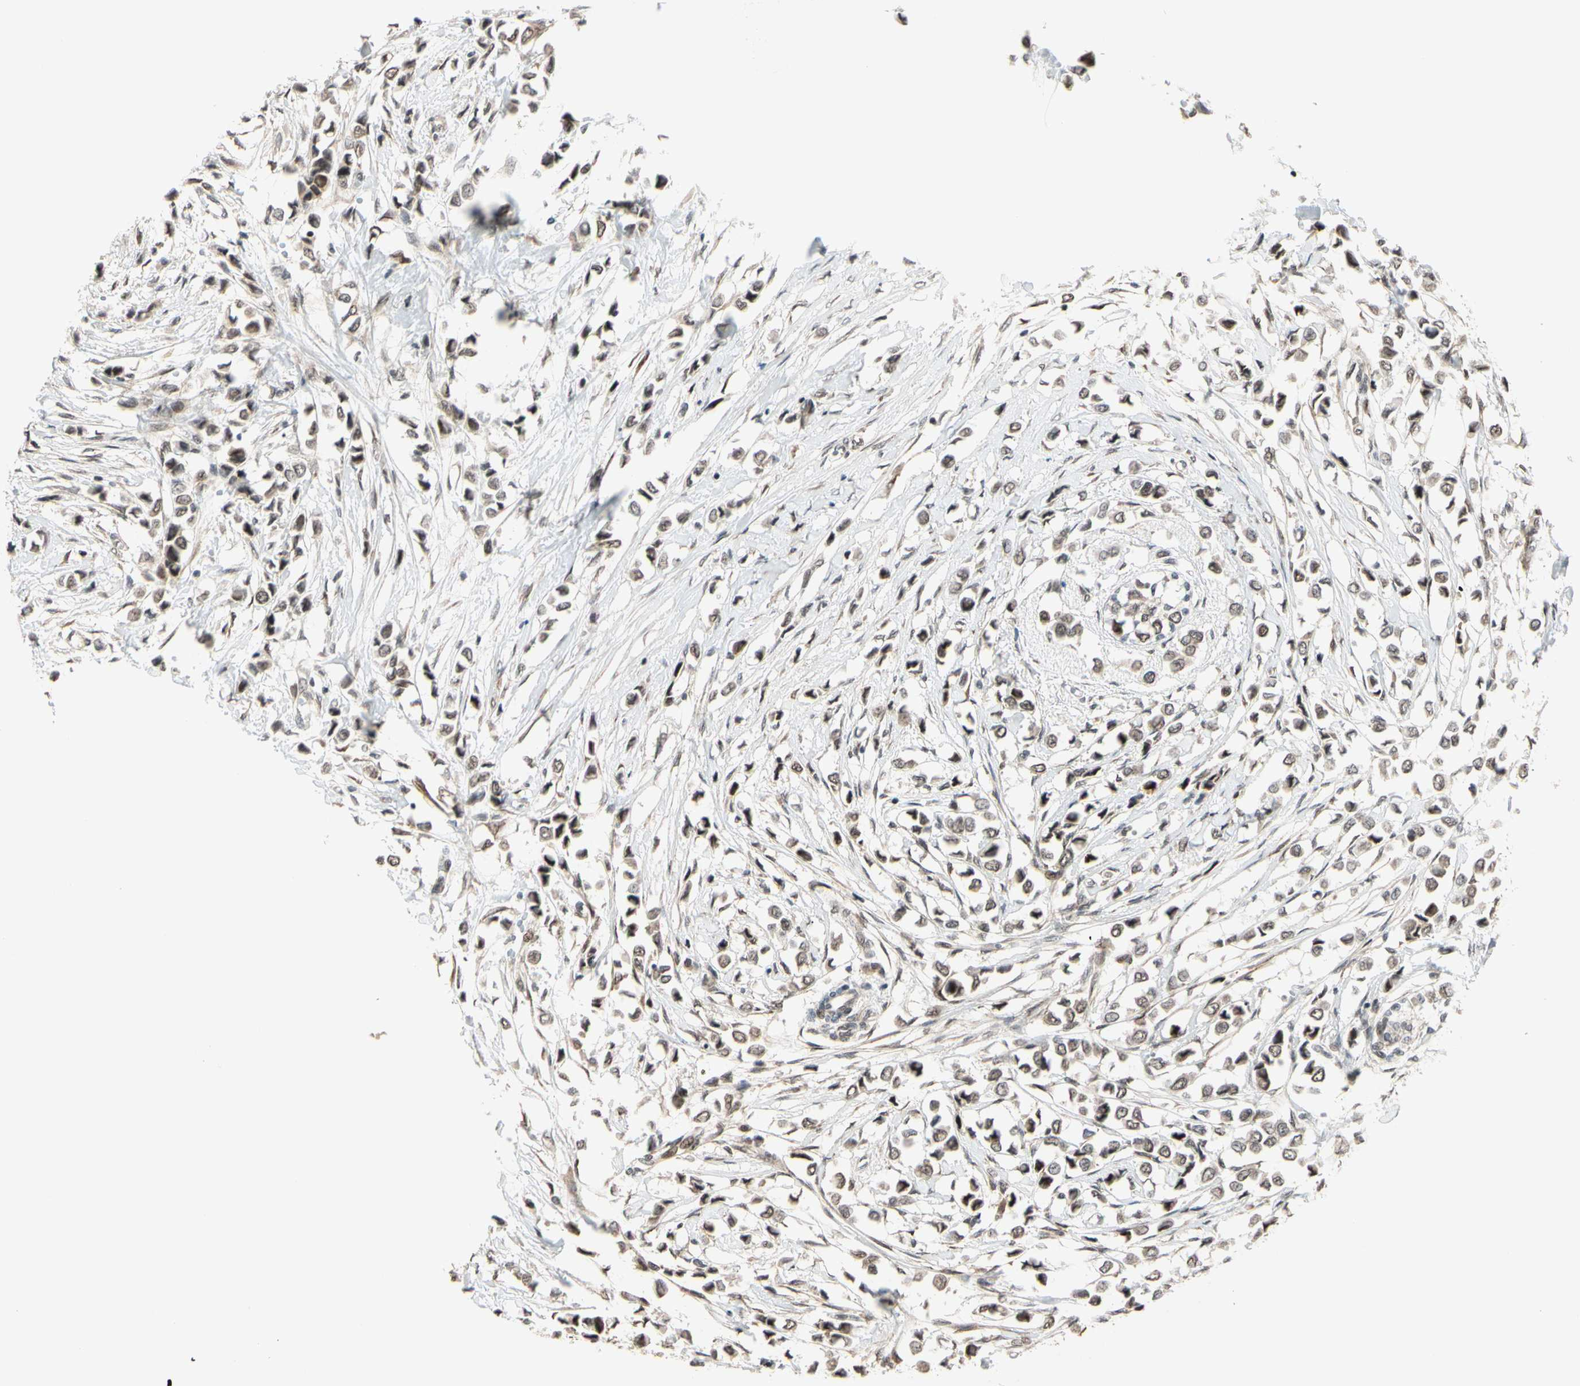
{"staining": {"intensity": "weak", "quantity": ">75%", "location": "cytoplasmic/membranous,nuclear"}, "tissue": "breast cancer", "cell_type": "Tumor cells", "image_type": "cancer", "snomed": [{"axis": "morphology", "description": "Lobular carcinoma"}, {"axis": "topography", "description": "Breast"}], "caption": "This is an image of immunohistochemistry (IHC) staining of breast cancer, which shows weak positivity in the cytoplasmic/membranous and nuclear of tumor cells.", "gene": "BRMS1", "patient": {"sex": "female", "age": 51}}